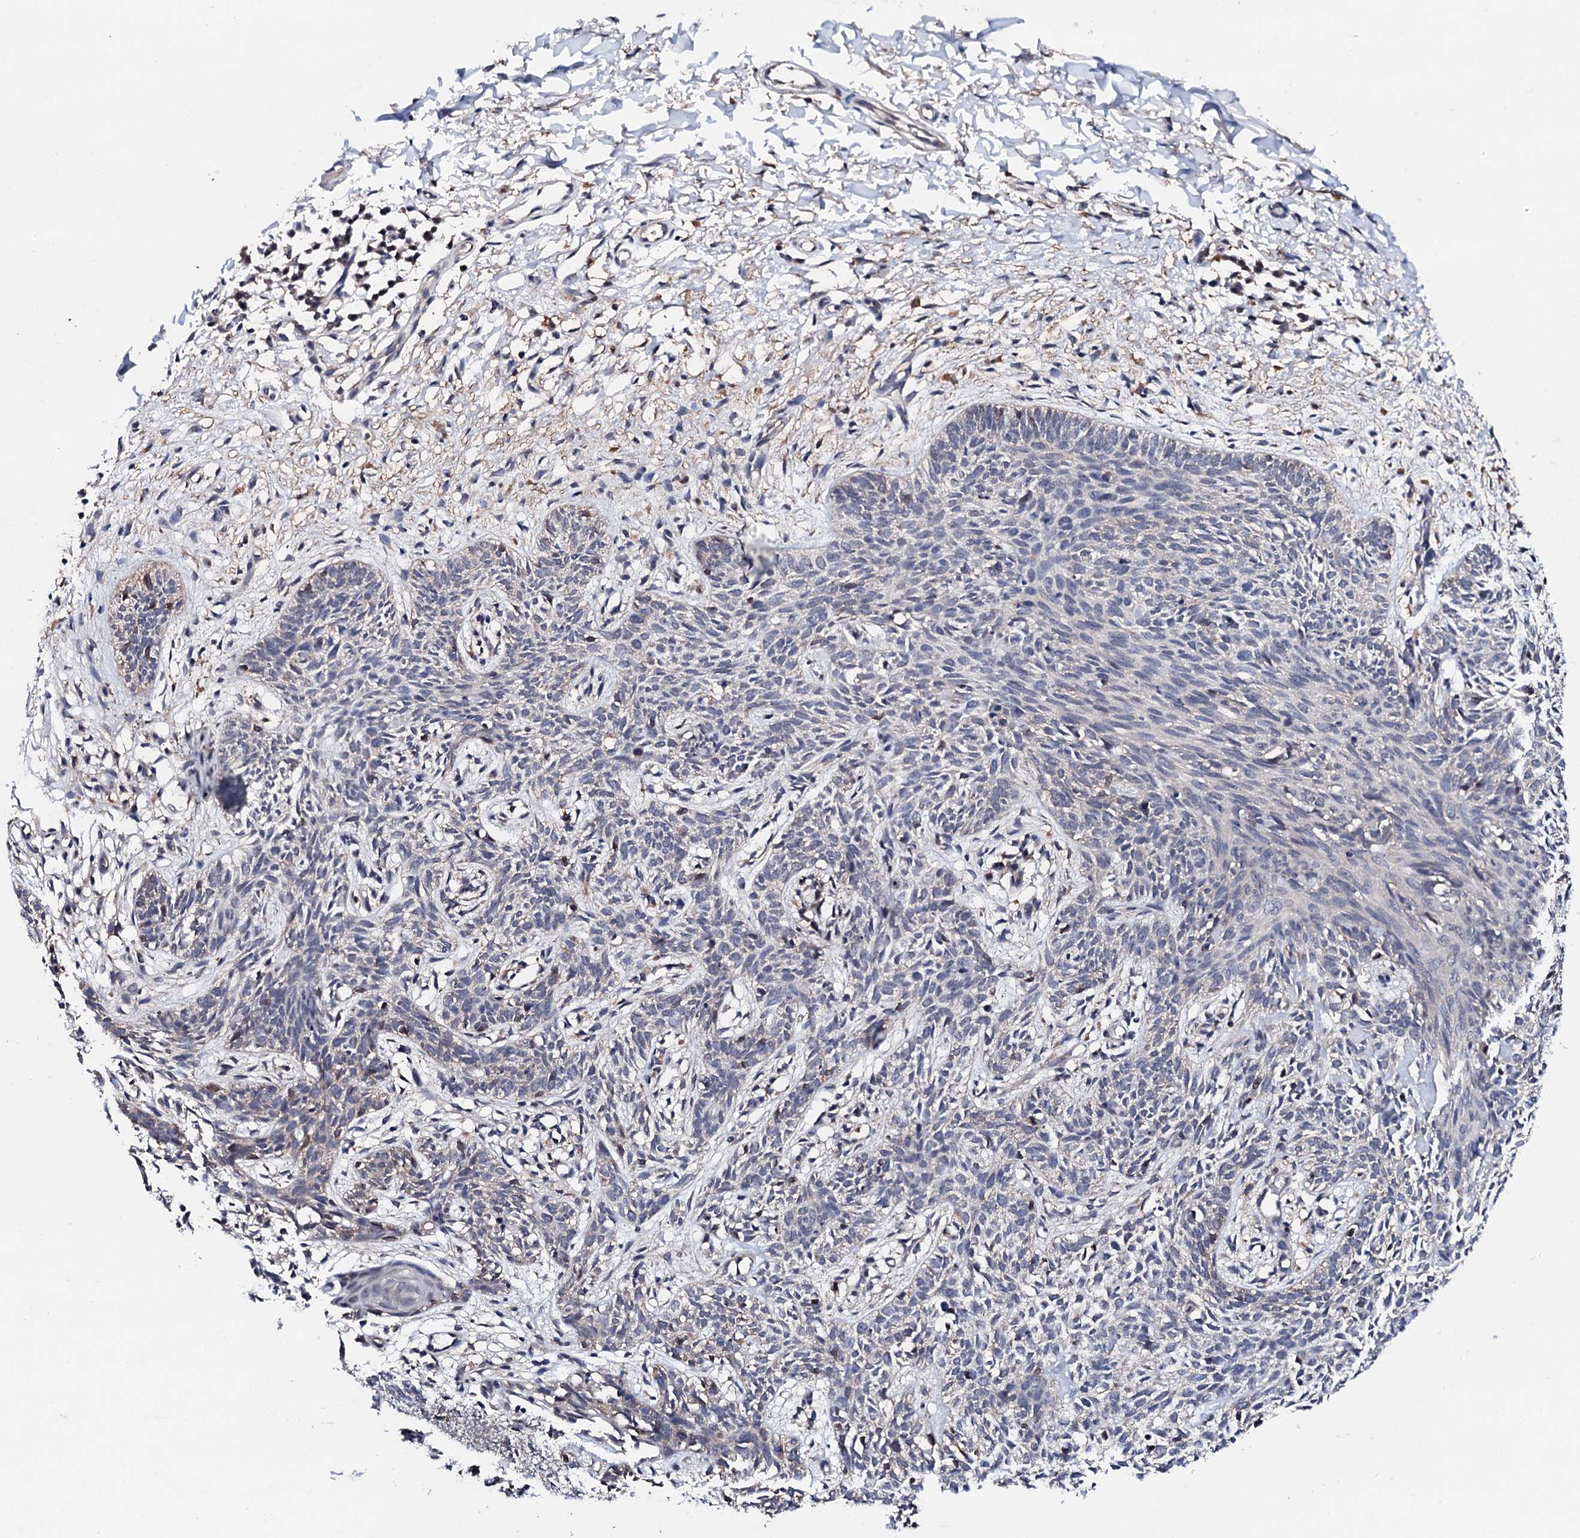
{"staining": {"intensity": "negative", "quantity": "none", "location": "none"}, "tissue": "skin cancer", "cell_type": "Tumor cells", "image_type": "cancer", "snomed": [{"axis": "morphology", "description": "Basal cell carcinoma"}, {"axis": "topography", "description": "Skin"}], "caption": "Tumor cells are negative for brown protein staining in basal cell carcinoma (skin). The staining was performed using DAB to visualize the protein expression in brown, while the nuclei were stained in blue with hematoxylin (Magnification: 20x).", "gene": "EDC3", "patient": {"sex": "female", "age": 66}}